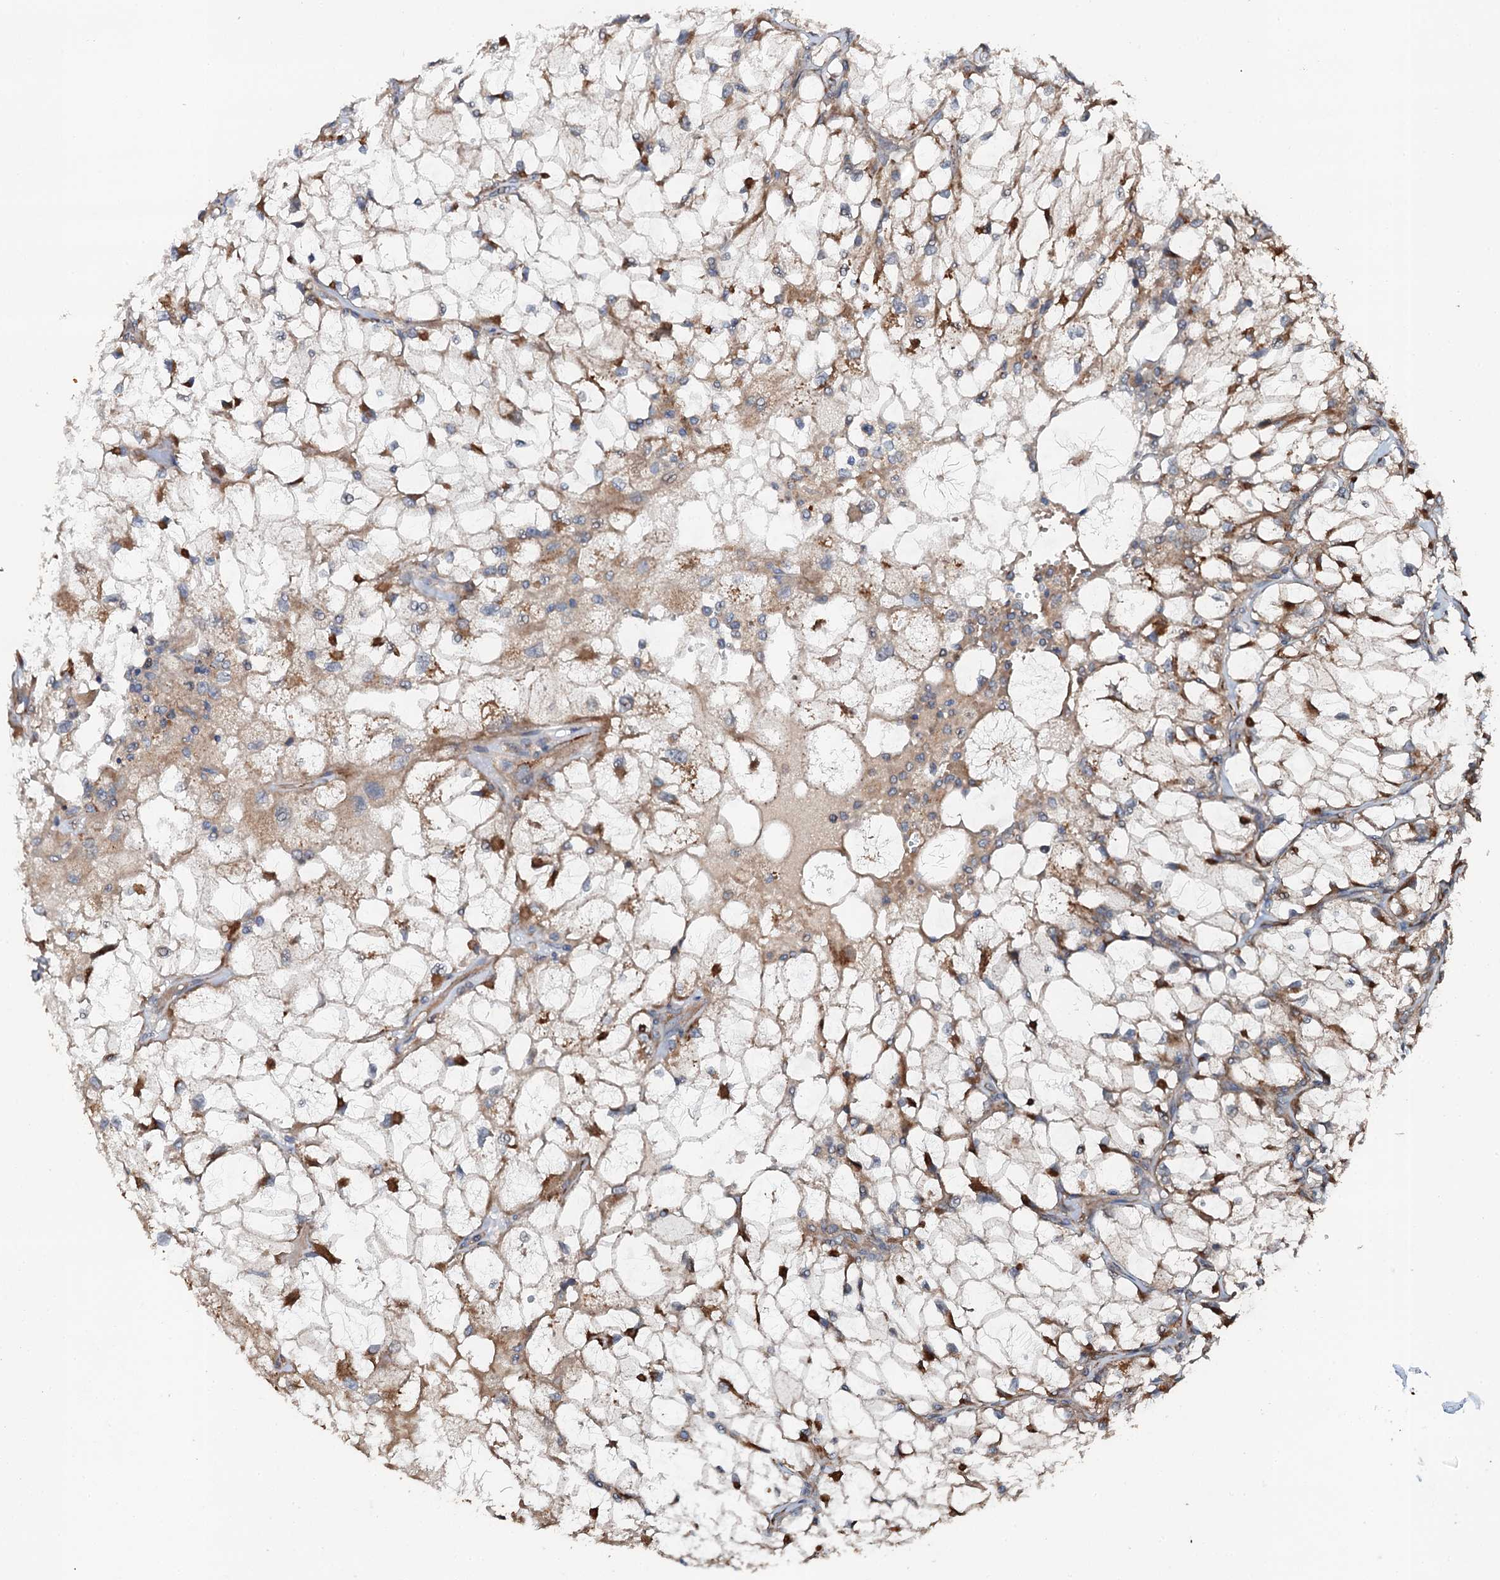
{"staining": {"intensity": "weak", "quantity": ">75%", "location": "cytoplasmic/membranous"}, "tissue": "renal cancer", "cell_type": "Tumor cells", "image_type": "cancer", "snomed": [{"axis": "morphology", "description": "Adenocarcinoma, NOS"}, {"axis": "topography", "description": "Kidney"}], "caption": "A photomicrograph of renal adenocarcinoma stained for a protein exhibits weak cytoplasmic/membranous brown staining in tumor cells. Nuclei are stained in blue.", "gene": "GLCE", "patient": {"sex": "female", "age": 69}}